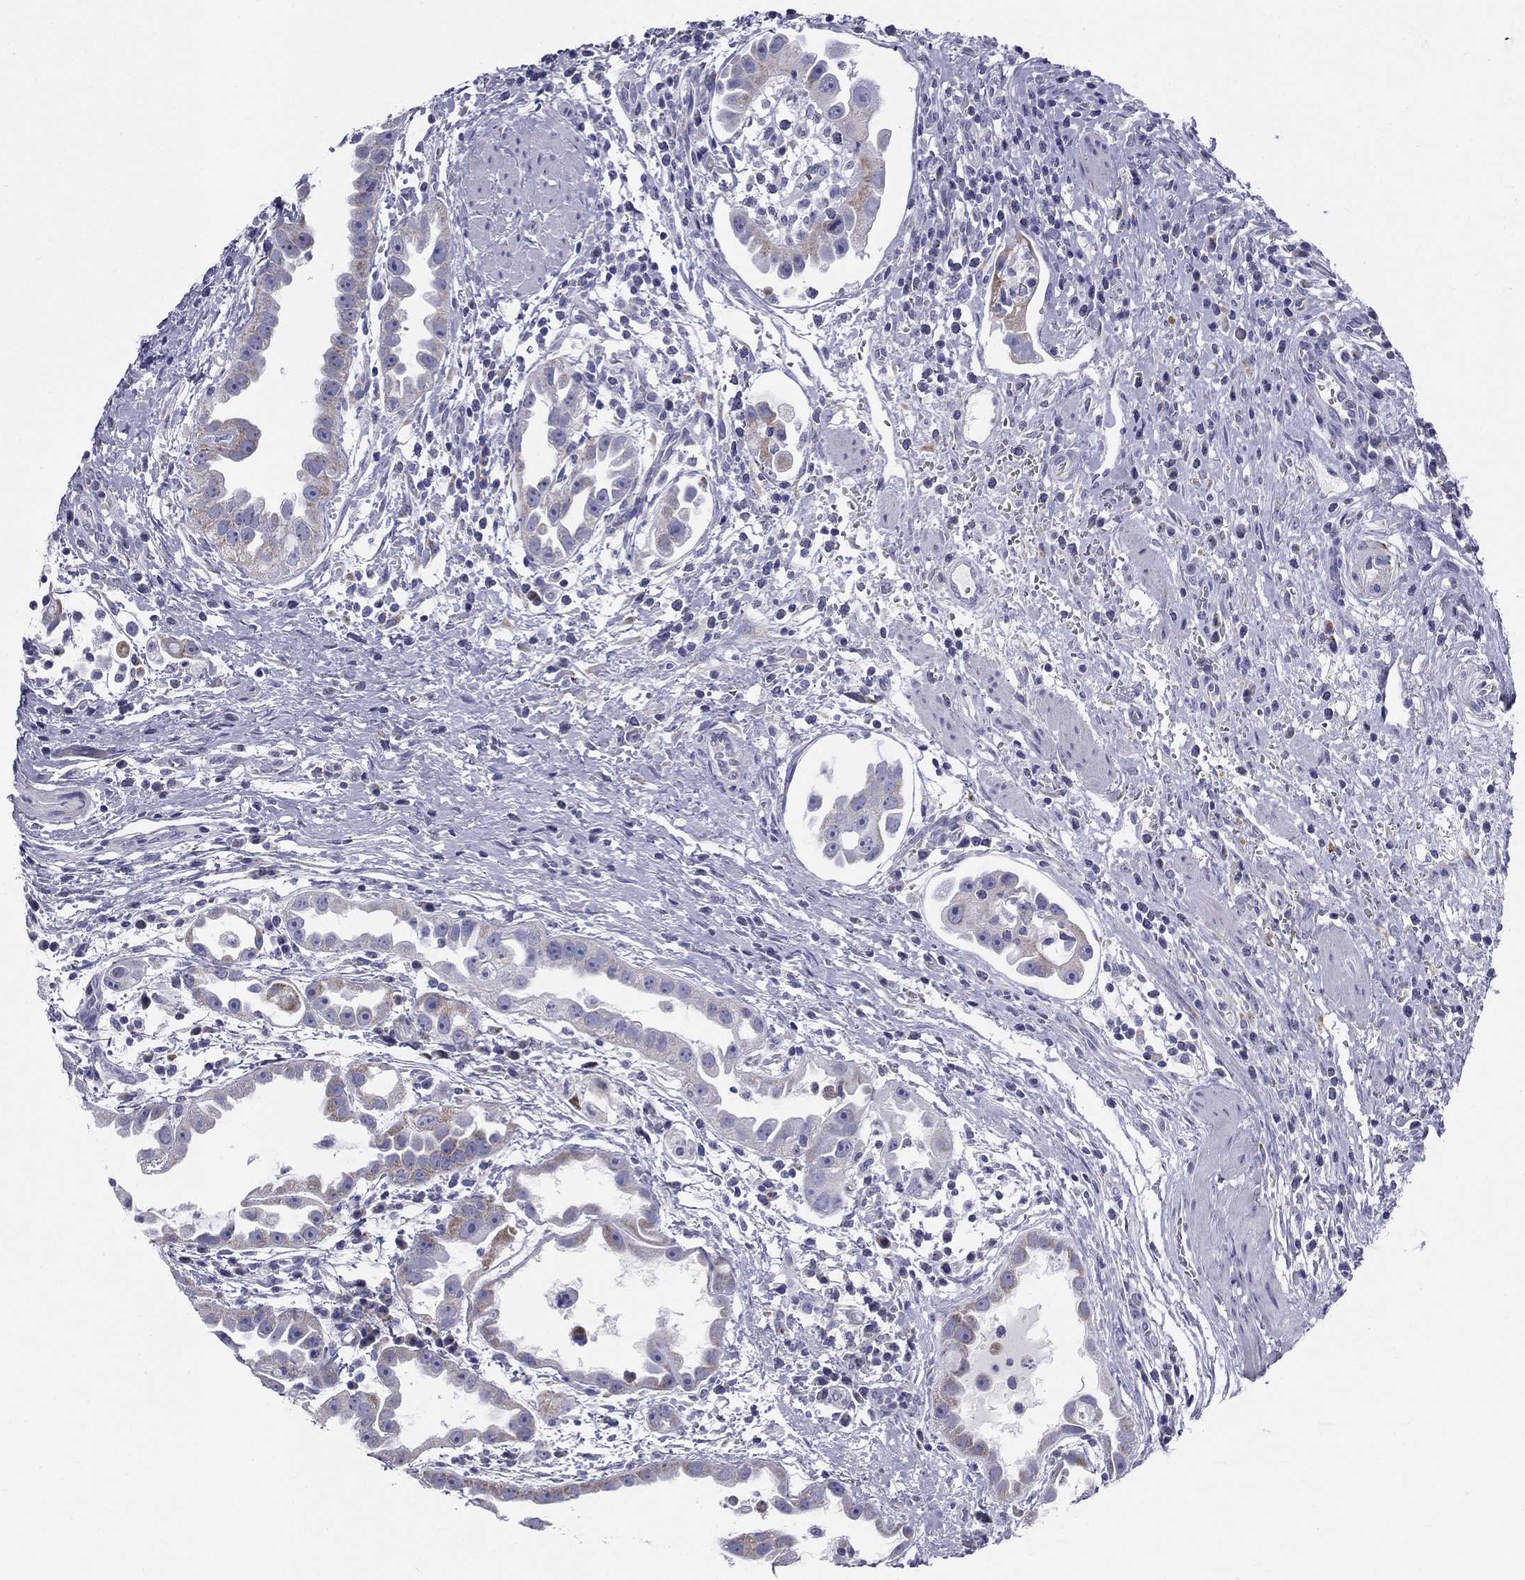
{"staining": {"intensity": "moderate", "quantity": "<25%", "location": "cytoplasmic/membranous"}, "tissue": "urothelial cancer", "cell_type": "Tumor cells", "image_type": "cancer", "snomed": [{"axis": "morphology", "description": "Urothelial carcinoma, High grade"}, {"axis": "topography", "description": "Urinary bladder"}], "caption": "A high-resolution image shows immunohistochemistry (IHC) staining of urothelial cancer, which shows moderate cytoplasmic/membranous expression in about <25% of tumor cells. The staining is performed using DAB (3,3'-diaminobenzidine) brown chromogen to label protein expression. The nuclei are counter-stained blue using hematoxylin.", "gene": "ZP2", "patient": {"sex": "female", "age": 41}}